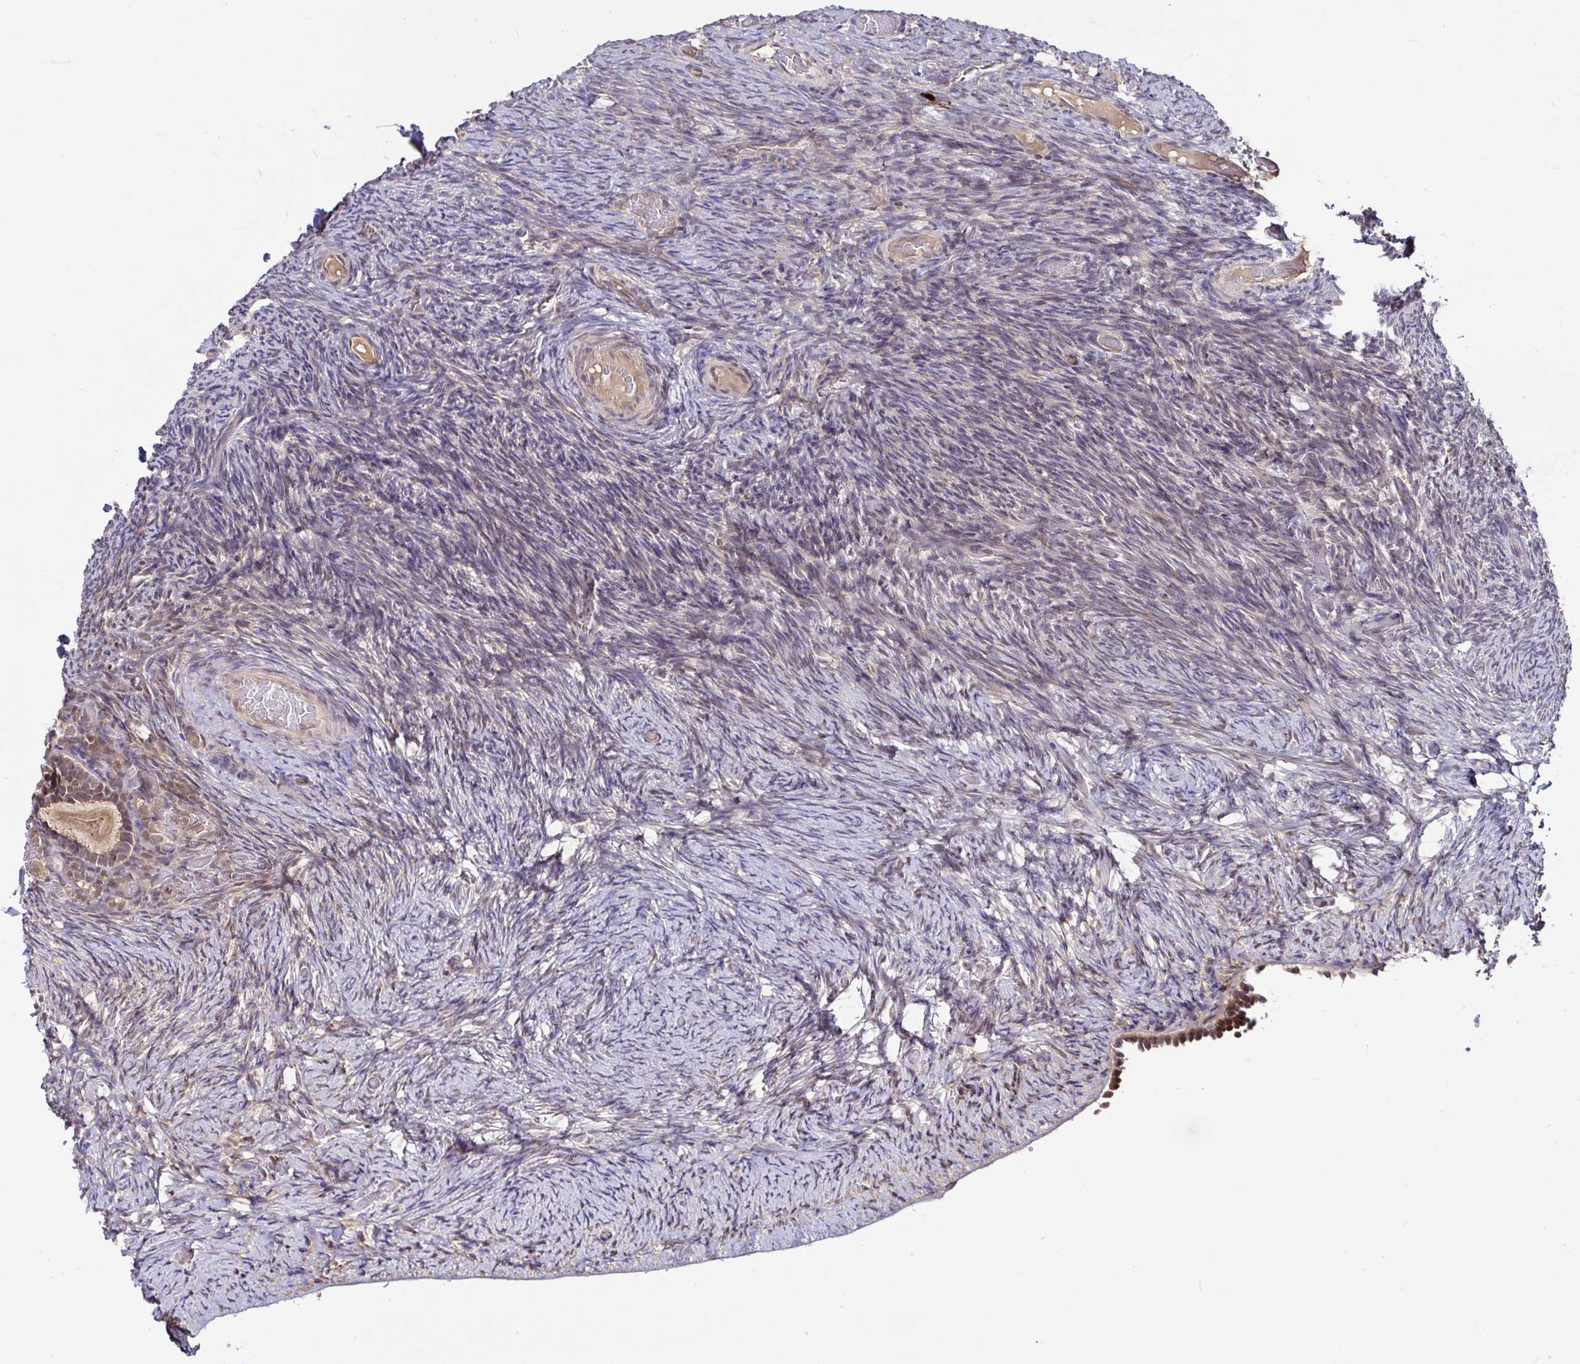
{"staining": {"intensity": "moderate", "quantity": ">75%", "location": "cytoplasmic/membranous,nuclear"}, "tissue": "ovary", "cell_type": "Follicle cells", "image_type": "normal", "snomed": [{"axis": "morphology", "description": "Normal tissue, NOS"}, {"axis": "topography", "description": "Ovary"}], "caption": "The image displays staining of unremarkable ovary, revealing moderate cytoplasmic/membranous,nuclear protein staining (brown color) within follicle cells.", "gene": "LMO4", "patient": {"sex": "female", "age": 34}}